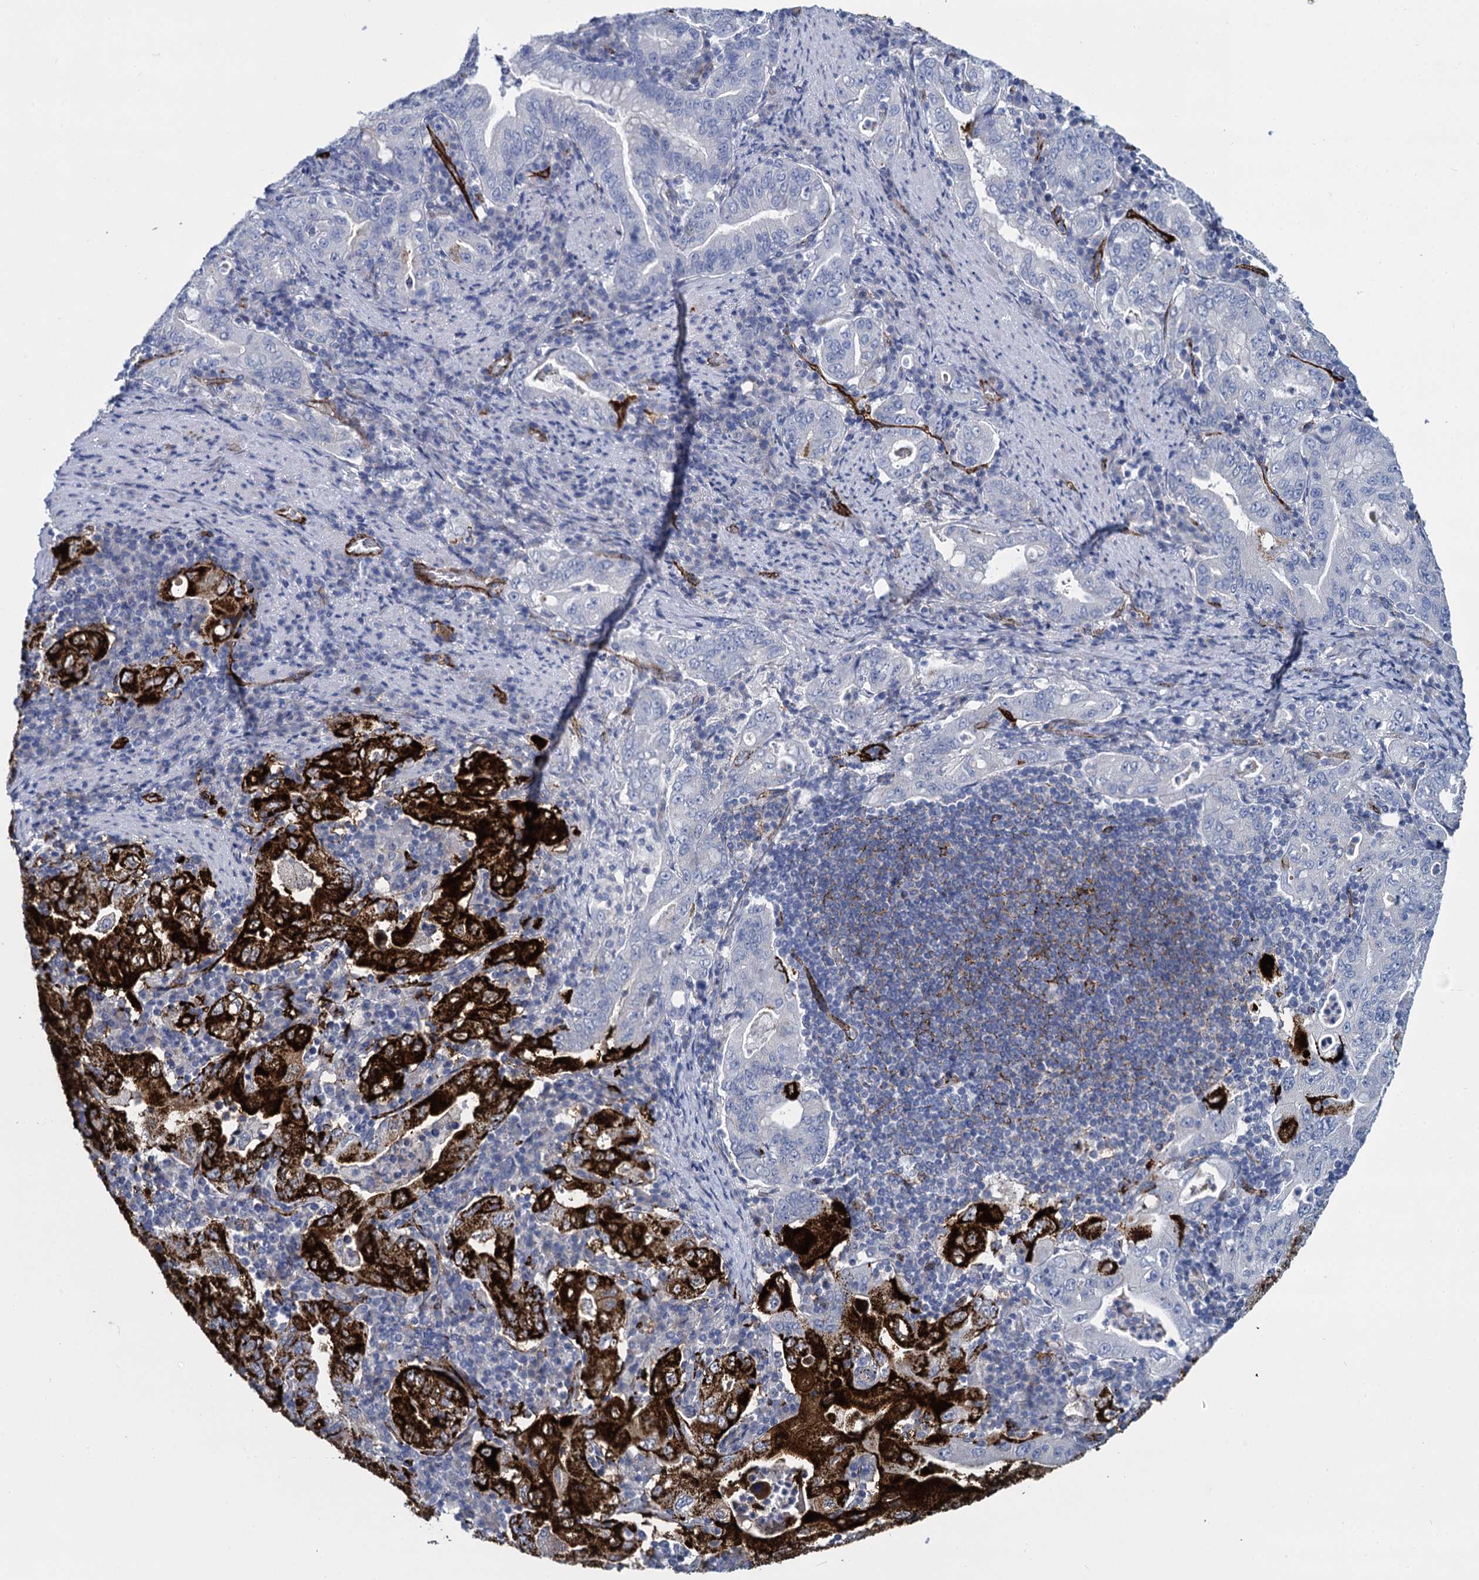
{"staining": {"intensity": "strong", "quantity": "<25%", "location": "cytoplasmic/membranous"}, "tissue": "stomach cancer", "cell_type": "Tumor cells", "image_type": "cancer", "snomed": [{"axis": "morphology", "description": "Normal tissue, NOS"}, {"axis": "morphology", "description": "Adenocarcinoma, NOS"}, {"axis": "topography", "description": "Esophagus"}, {"axis": "topography", "description": "Stomach, upper"}, {"axis": "topography", "description": "Peripheral nerve tissue"}], "caption": "Tumor cells display medium levels of strong cytoplasmic/membranous positivity in about <25% of cells in adenocarcinoma (stomach).", "gene": "SNCG", "patient": {"sex": "male", "age": 62}}